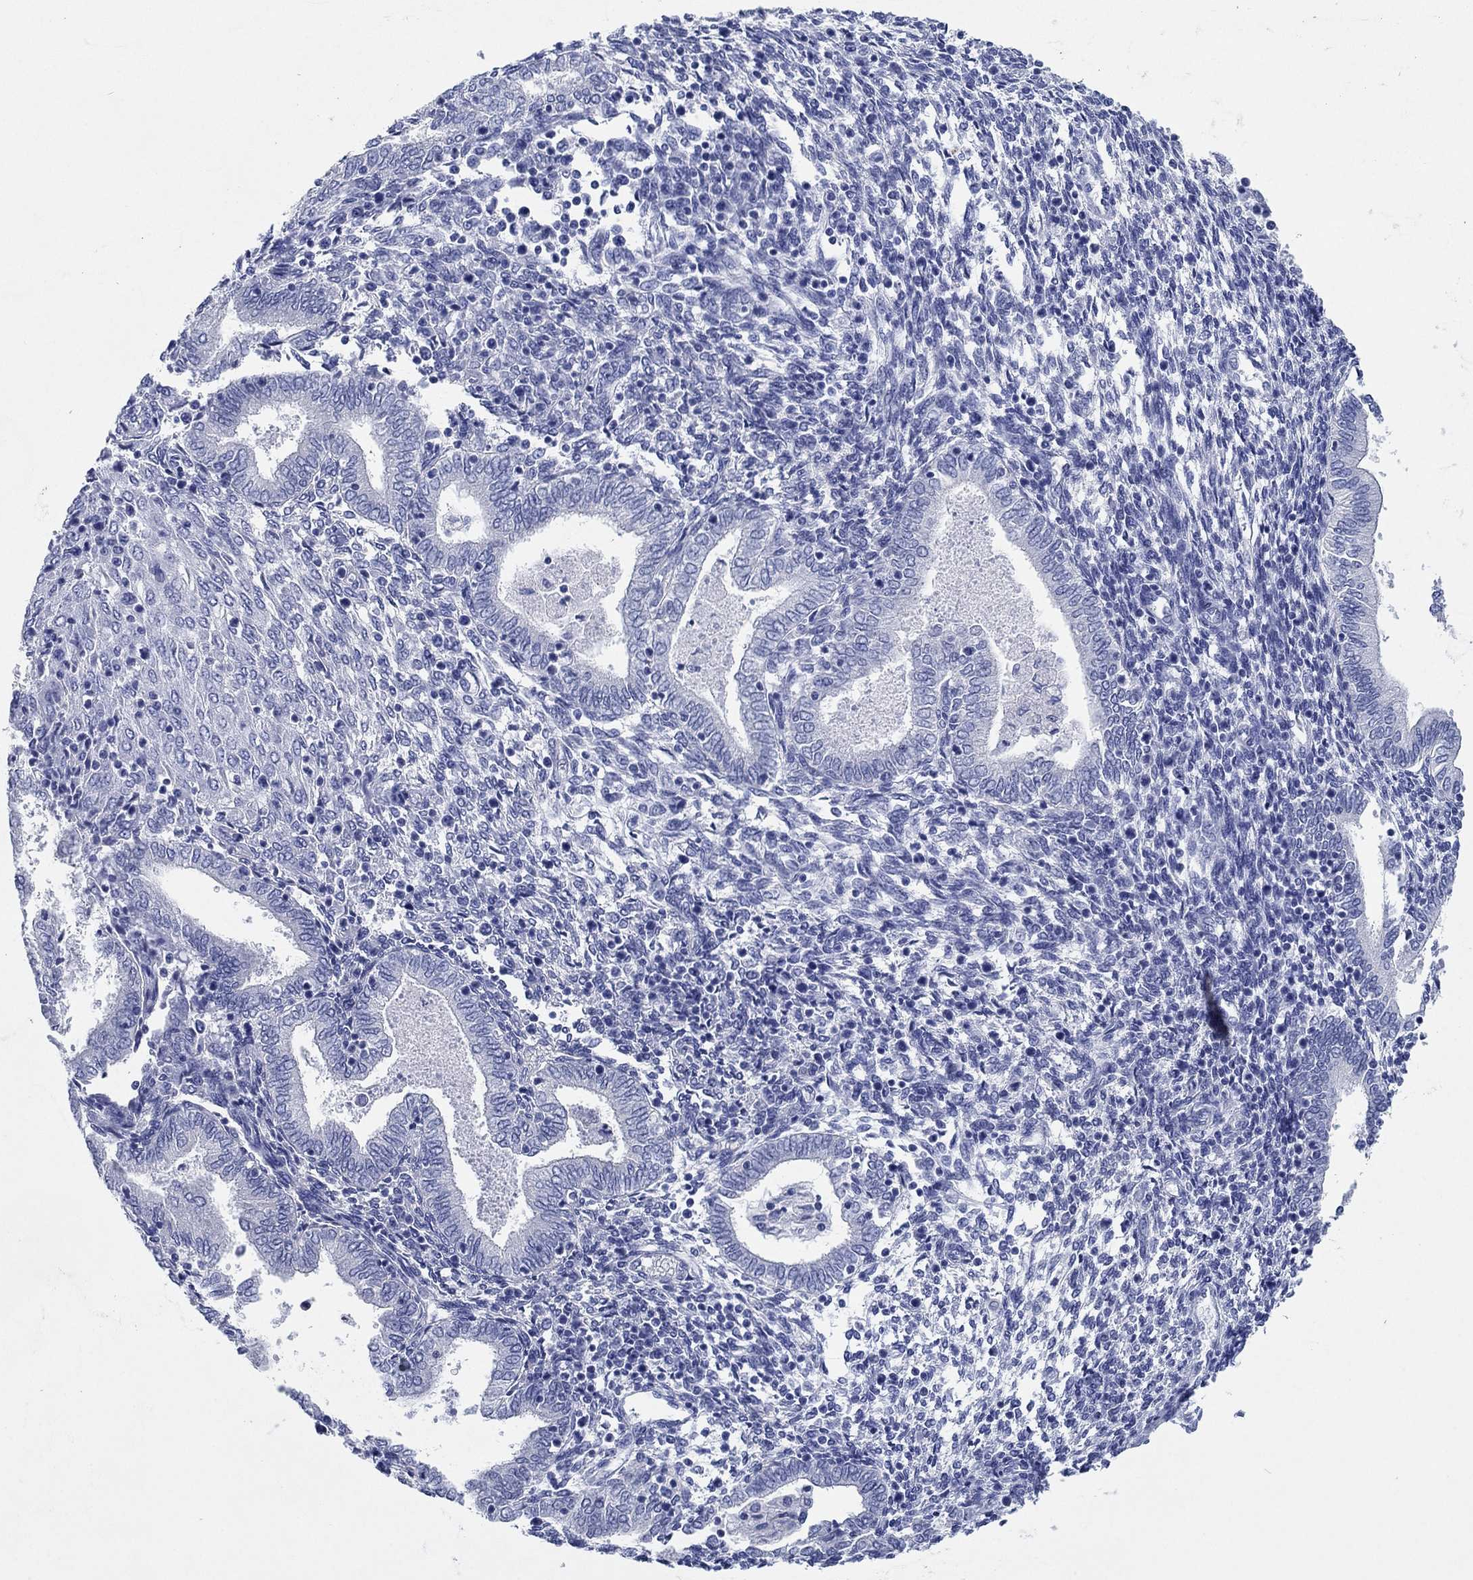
{"staining": {"intensity": "negative", "quantity": "none", "location": "none"}, "tissue": "endometrium", "cell_type": "Cells in endometrial stroma", "image_type": "normal", "snomed": [{"axis": "morphology", "description": "Normal tissue, NOS"}, {"axis": "topography", "description": "Endometrium"}], "caption": "This is an immunohistochemistry (IHC) micrograph of unremarkable human endometrium. There is no expression in cells in endometrial stroma.", "gene": "HCRT", "patient": {"sex": "female", "age": 42}}